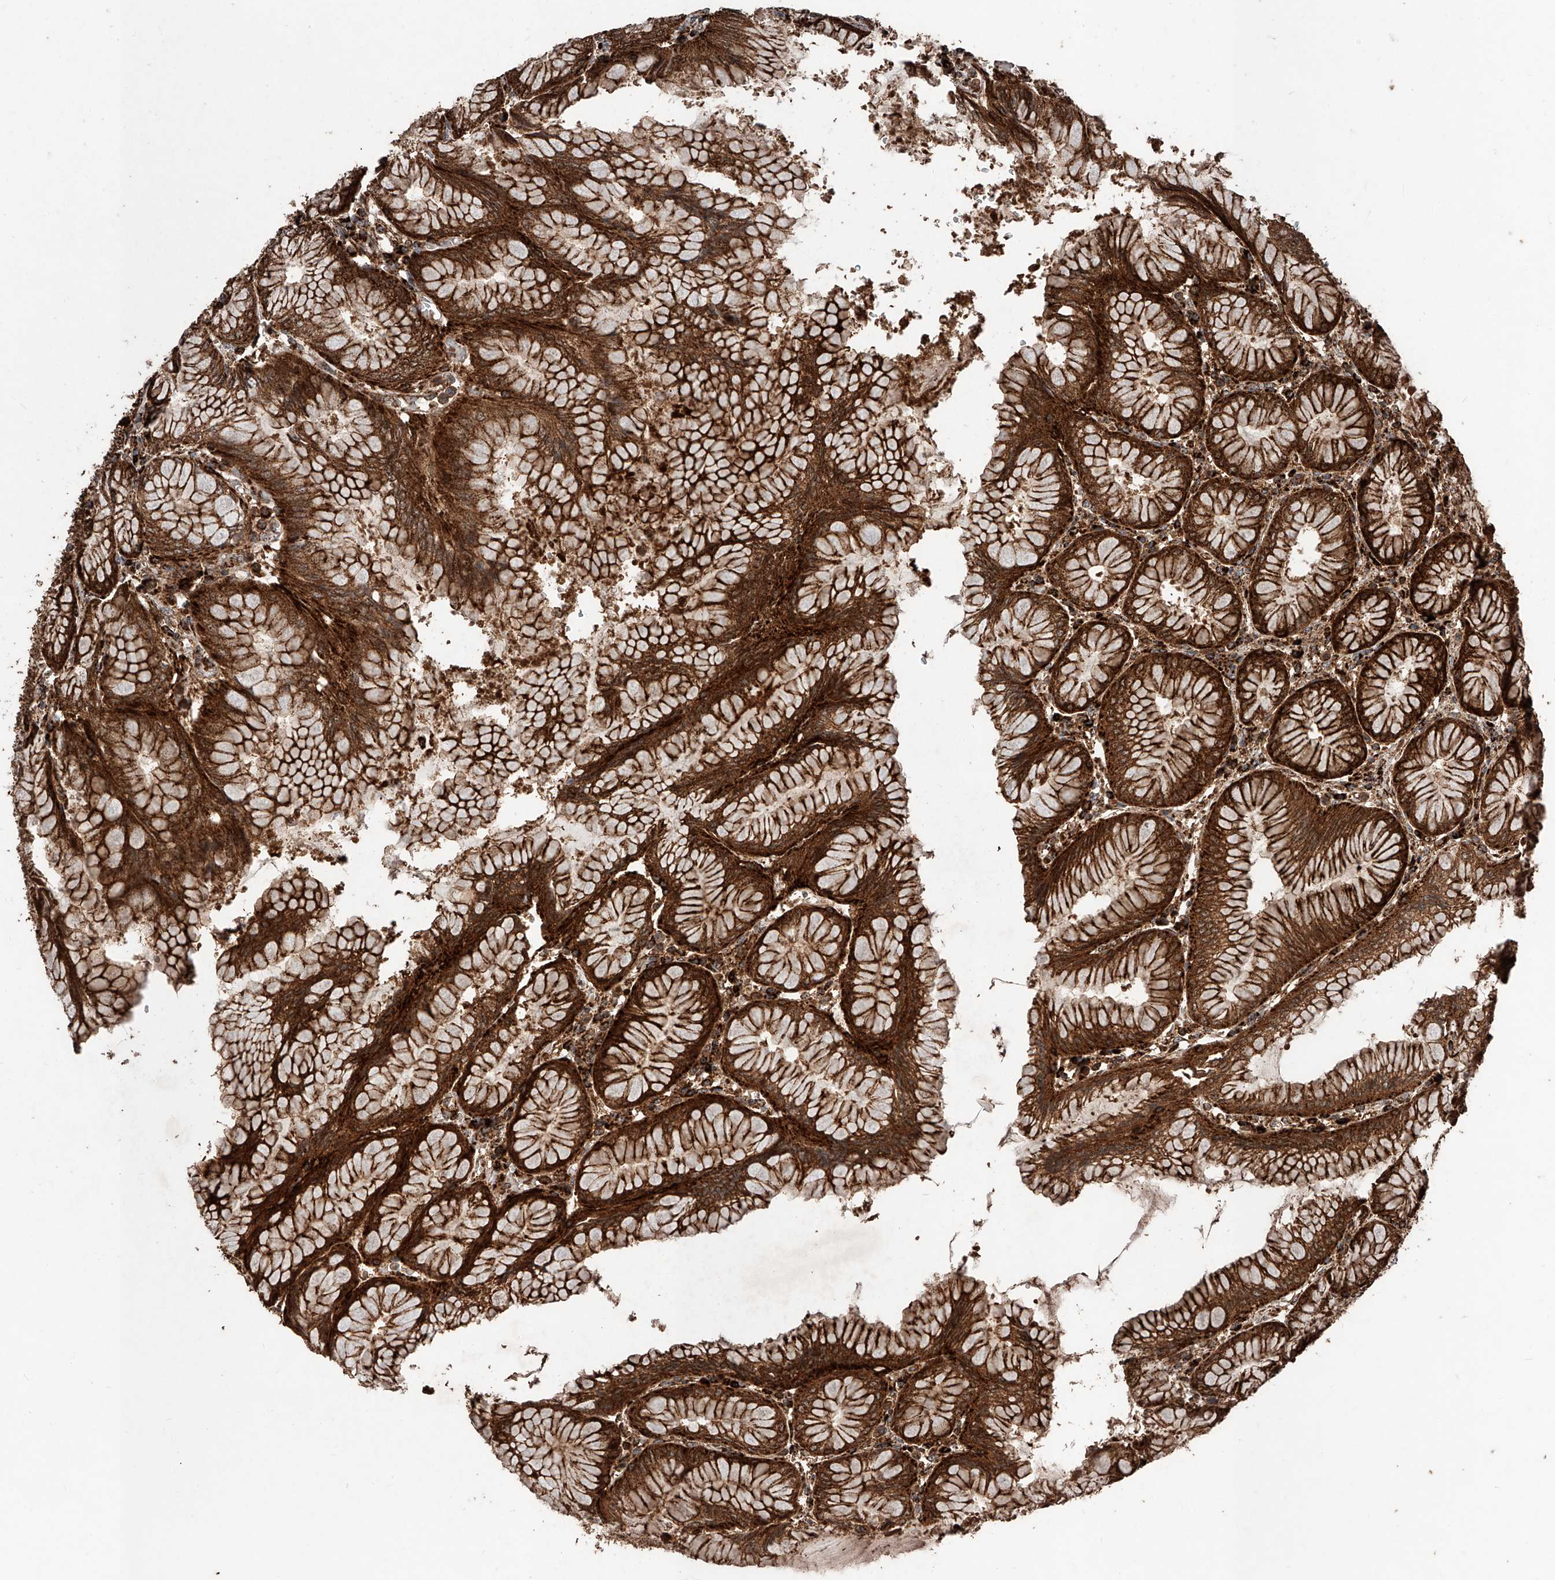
{"staining": {"intensity": "strong", "quantity": ">75%", "location": "cytoplasmic/membranous"}, "tissue": "stomach", "cell_type": "Glandular cells", "image_type": "normal", "snomed": [{"axis": "morphology", "description": "Normal tissue, NOS"}, {"axis": "topography", "description": "Stomach, lower"}], "caption": "A high-resolution micrograph shows immunohistochemistry (IHC) staining of unremarkable stomach, which exhibits strong cytoplasmic/membranous positivity in about >75% of glandular cells. (DAB IHC, brown staining for protein, blue staining for nuclei).", "gene": "PISD", "patient": {"sex": "female", "age": 56}}